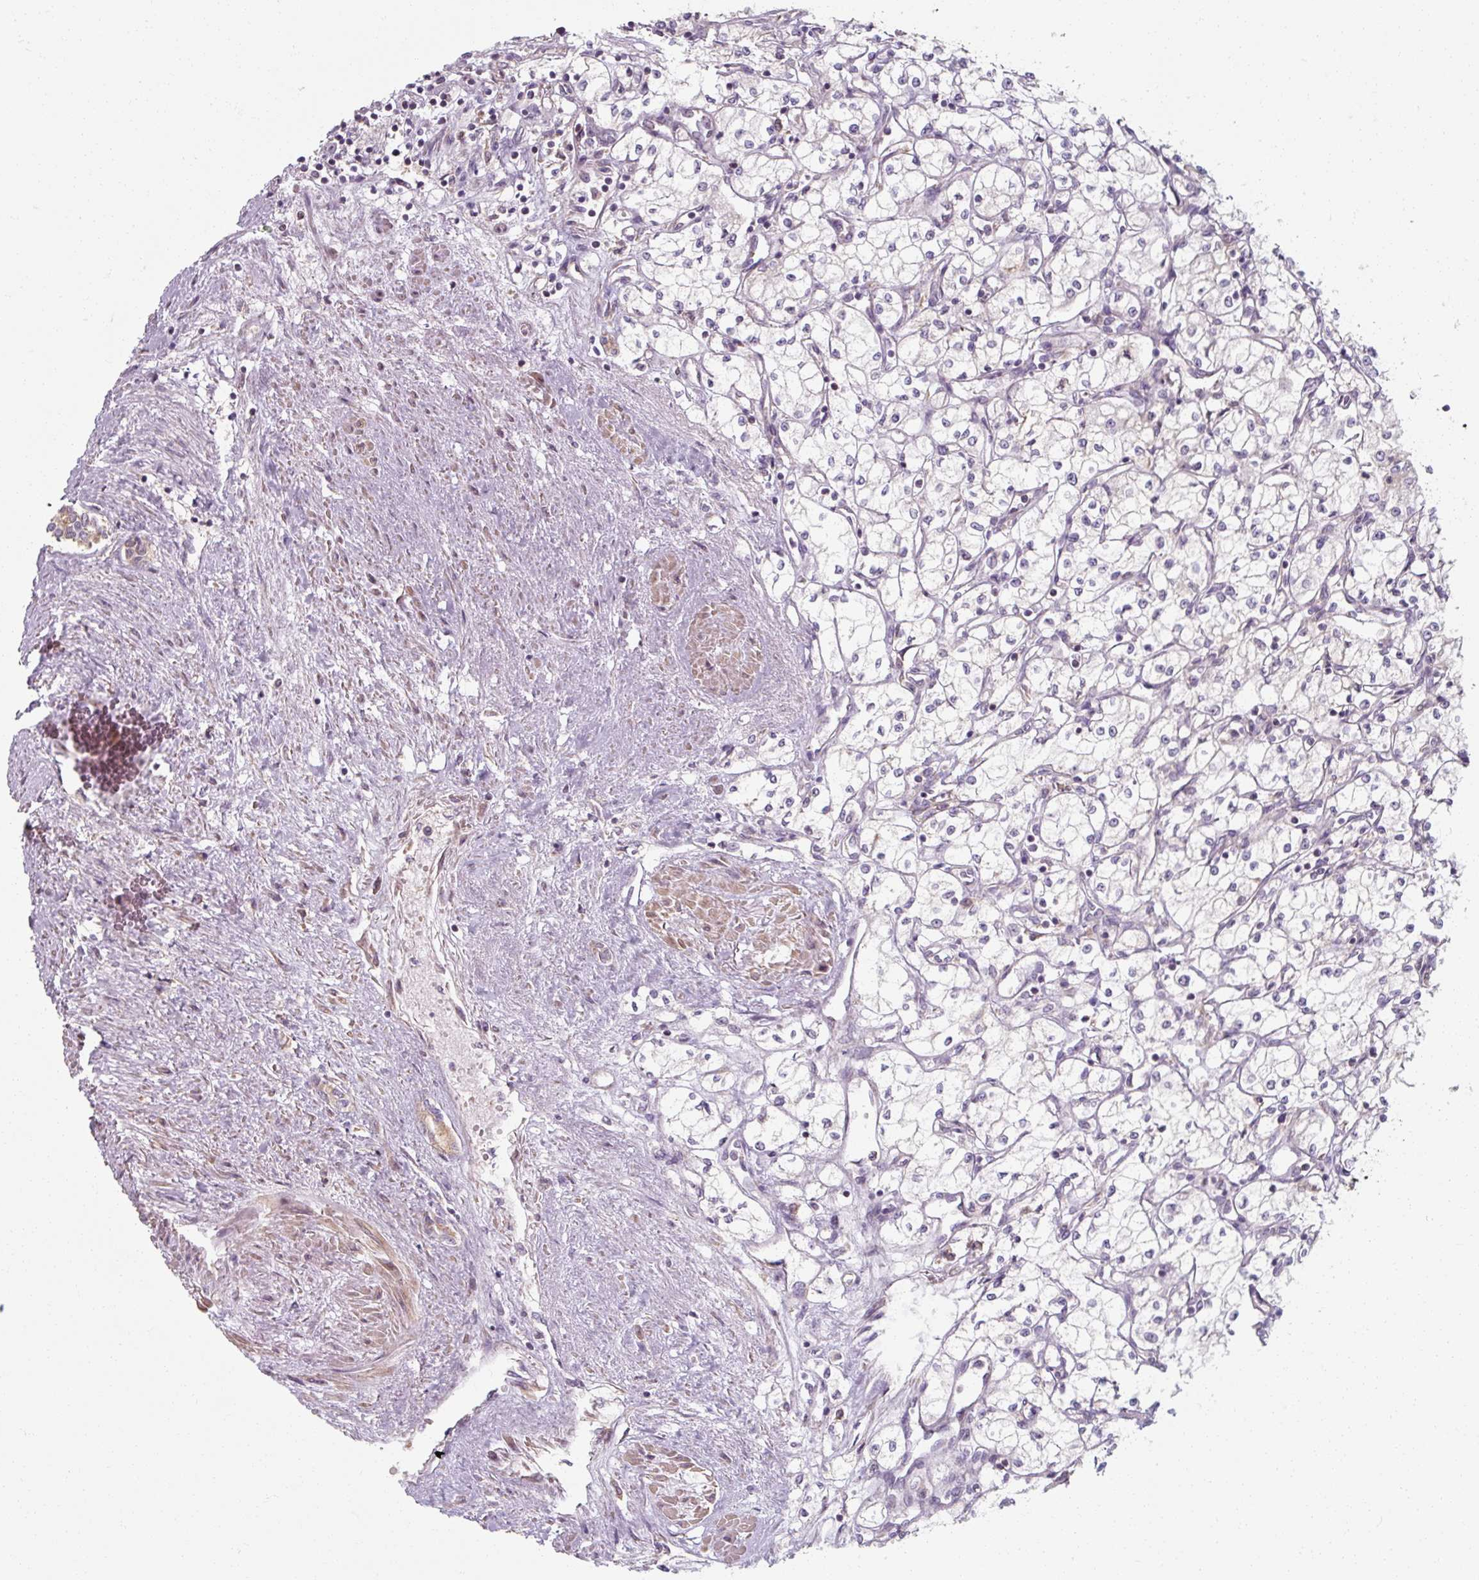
{"staining": {"intensity": "weak", "quantity": "25%-75%", "location": "cytoplasmic/membranous"}, "tissue": "renal cancer", "cell_type": "Tumor cells", "image_type": "cancer", "snomed": [{"axis": "morphology", "description": "Adenocarcinoma, NOS"}, {"axis": "topography", "description": "Kidney"}], "caption": "High-magnification brightfield microscopy of renal adenocarcinoma stained with DAB (brown) and counterstained with hematoxylin (blue). tumor cells exhibit weak cytoplasmic/membranous expression is identified in about25%-75% of cells.", "gene": "TSEN54", "patient": {"sex": "male", "age": 59}}